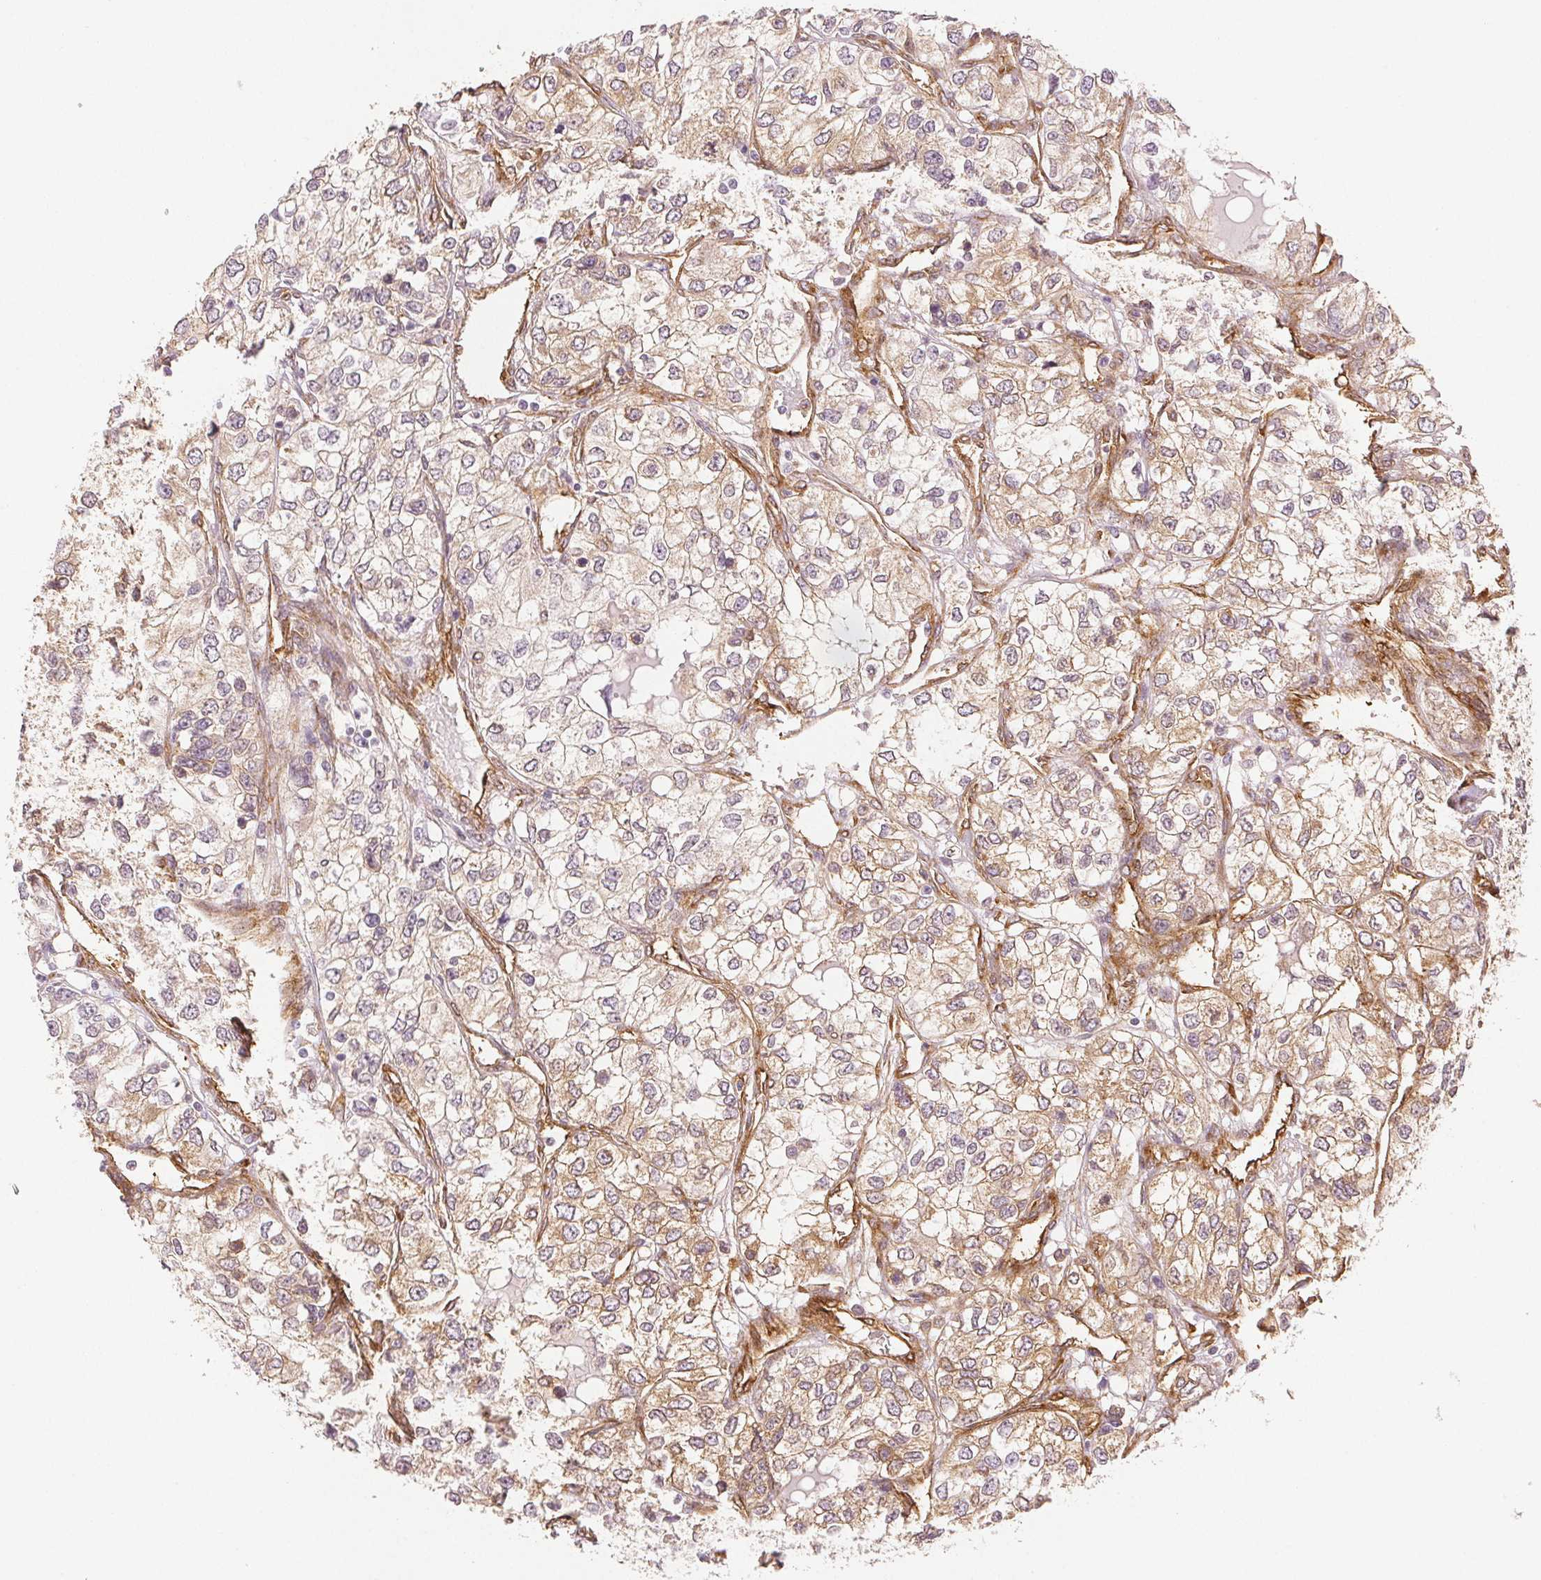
{"staining": {"intensity": "moderate", "quantity": "<25%", "location": "cytoplasmic/membranous"}, "tissue": "renal cancer", "cell_type": "Tumor cells", "image_type": "cancer", "snomed": [{"axis": "morphology", "description": "Adenocarcinoma, NOS"}, {"axis": "topography", "description": "Kidney"}], "caption": "The photomicrograph exhibits immunohistochemical staining of renal cancer. There is moderate cytoplasmic/membranous staining is identified in about <25% of tumor cells. (brown staining indicates protein expression, while blue staining denotes nuclei).", "gene": "DIAPH2", "patient": {"sex": "female", "age": 59}}